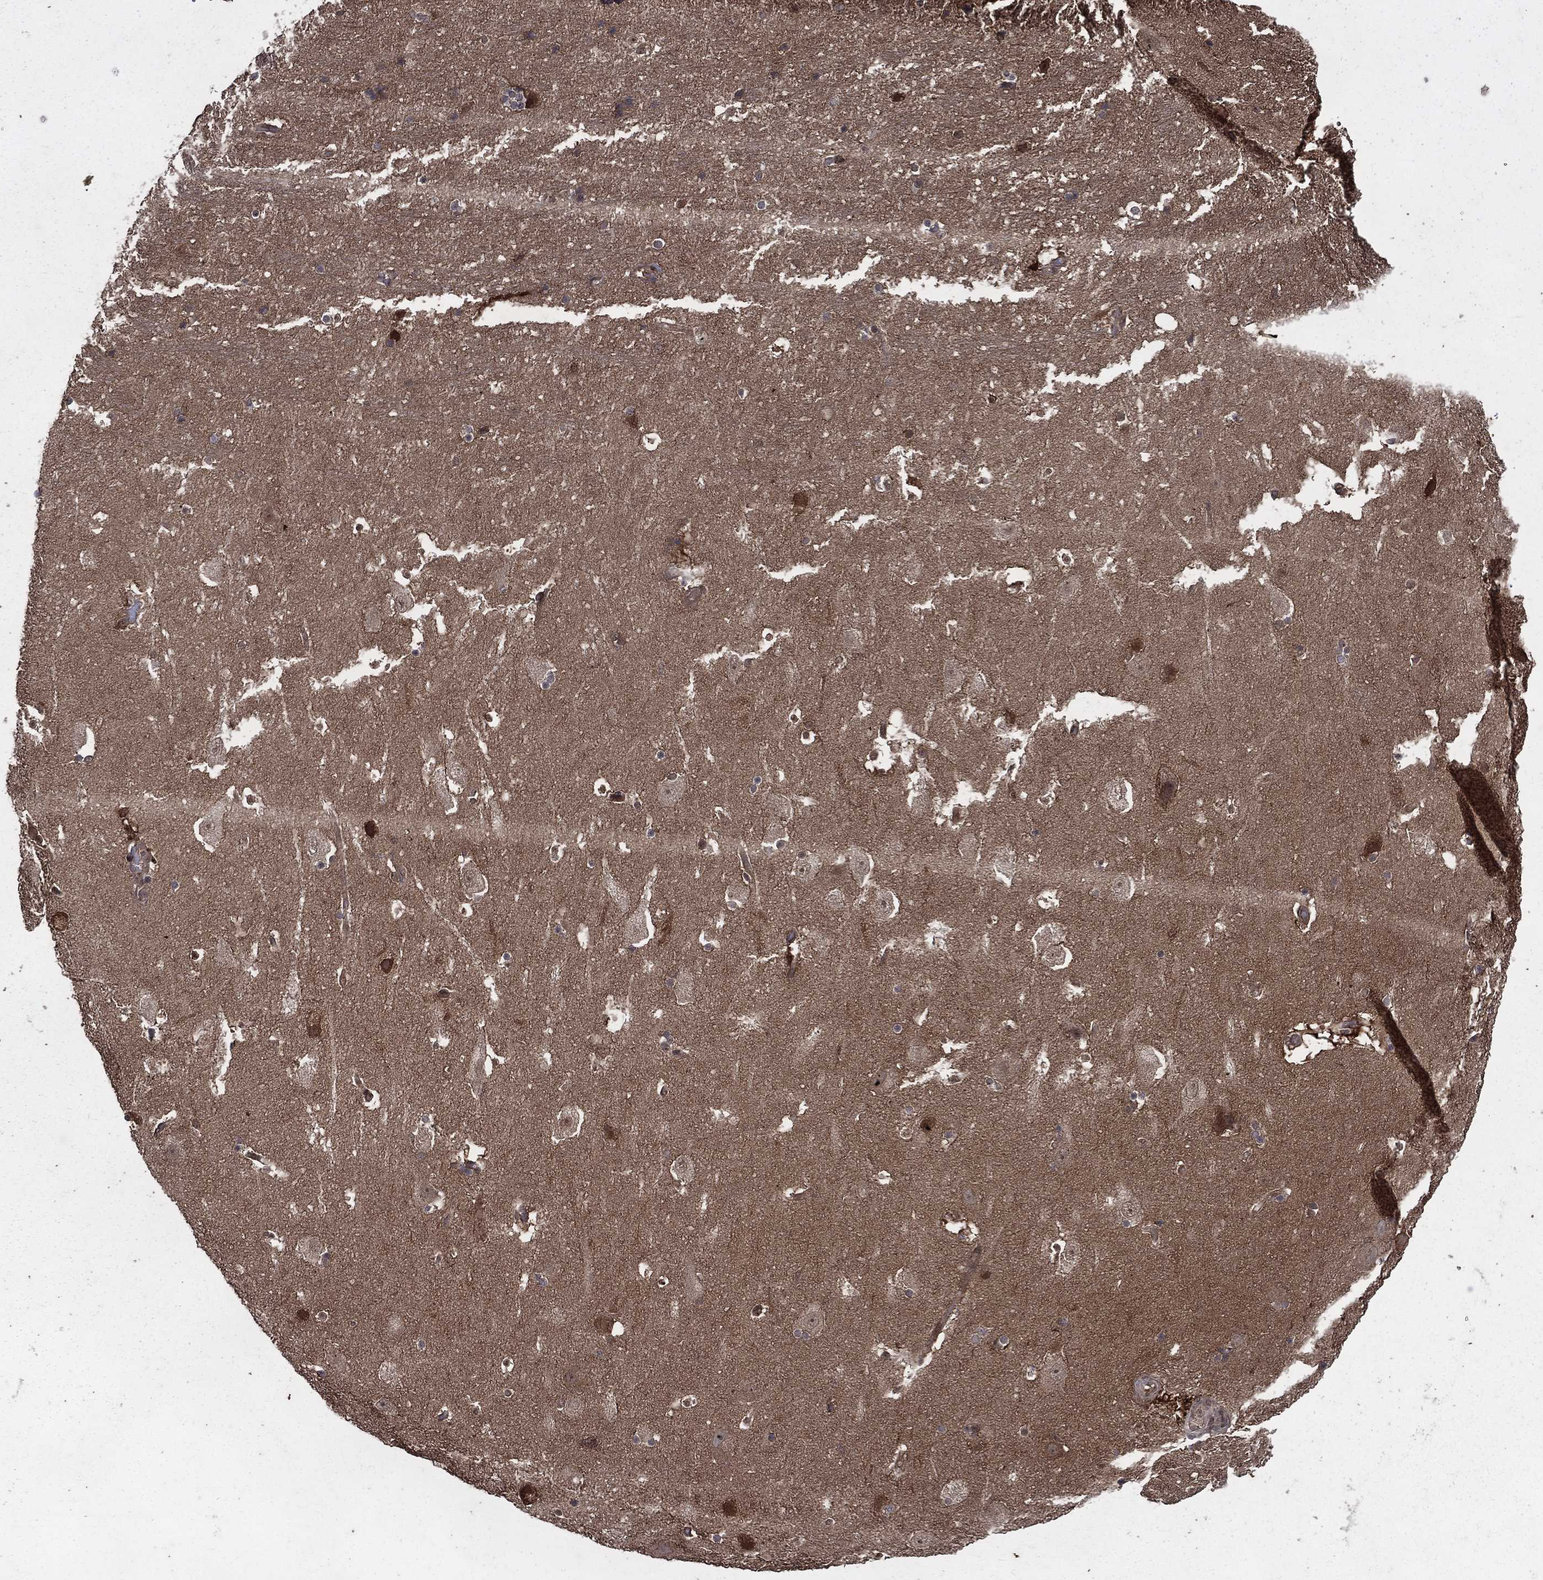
{"staining": {"intensity": "negative", "quantity": "none", "location": "none"}, "tissue": "hippocampus", "cell_type": "Glial cells", "image_type": "normal", "snomed": [{"axis": "morphology", "description": "Normal tissue, NOS"}, {"axis": "topography", "description": "Hippocampus"}], "caption": "Human hippocampus stained for a protein using immunohistochemistry (IHC) shows no expression in glial cells.", "gene": "FGD1", "patient": {"sex": "male", "age": 51}}